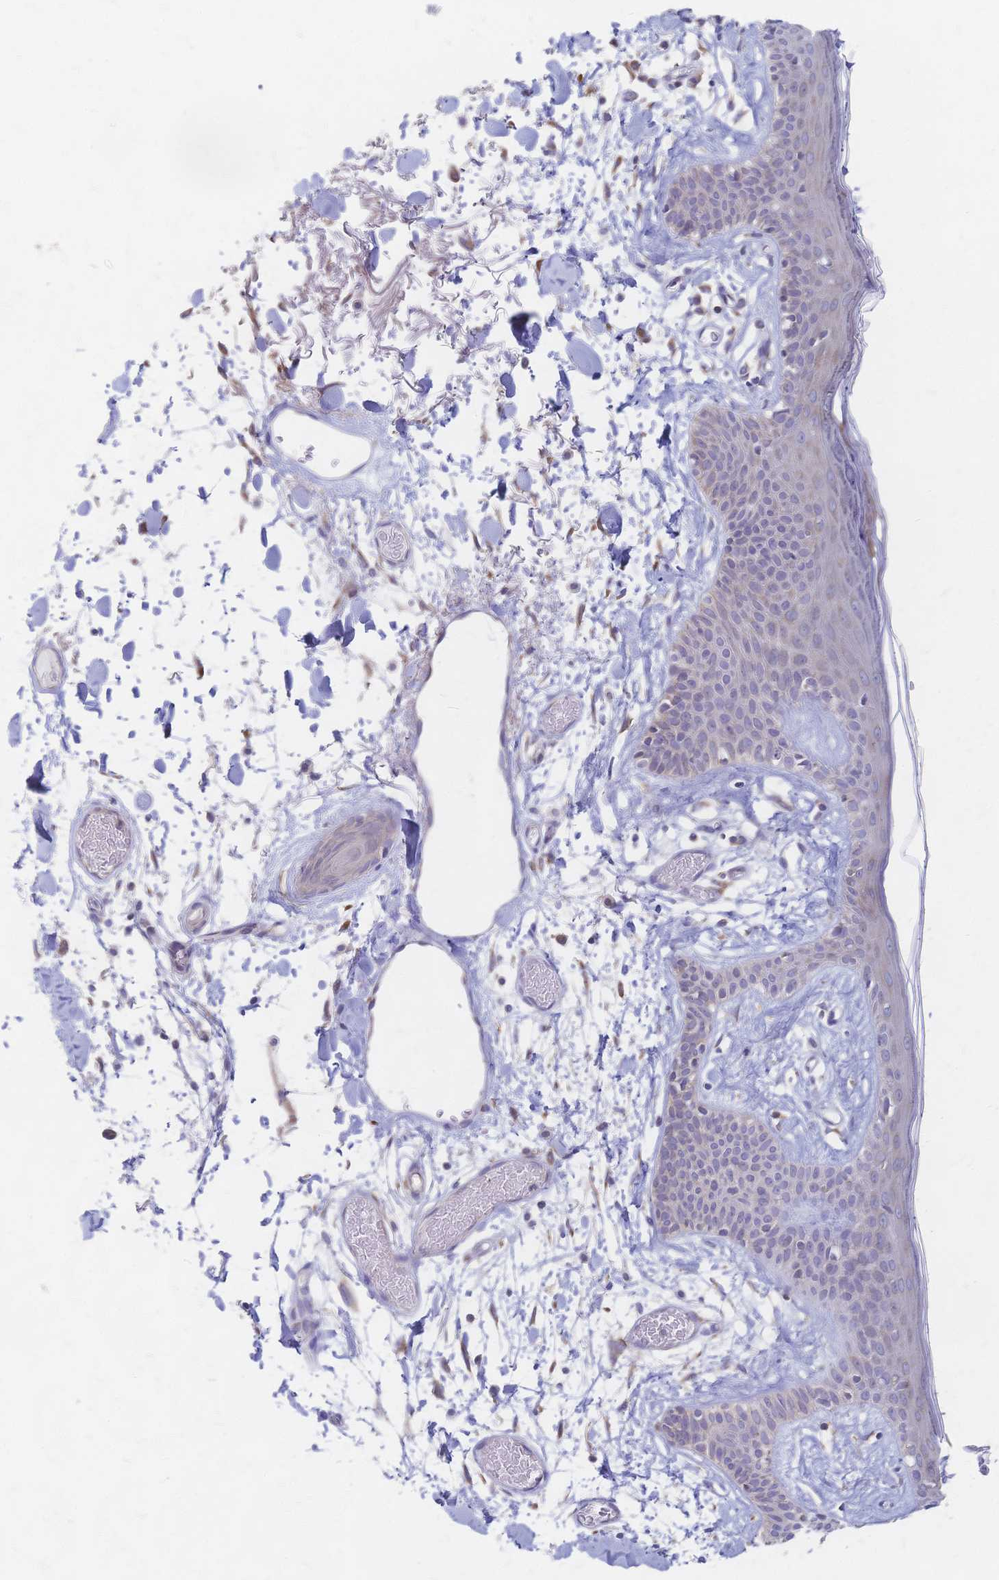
{"staining": {"intensity": "moderate", "quantity": "25%-75%", "location": "cytoplasmic/membranous"}, "tissue": "skin", "cell_type": "Fibroblasts", "image_type": "normal", "snomed": [{"axis": "morphology", "description": "Normal tissue, NOS"}, {"axis": "topography", "description": "Skin"}], "caption": "Unremarkable skin reveals moderate cytoplasmic/membranous staining in about 25%-75% of fibroblasts.", "gene": "CYB5A", "patient": {"sex": "male", "age": 79}}